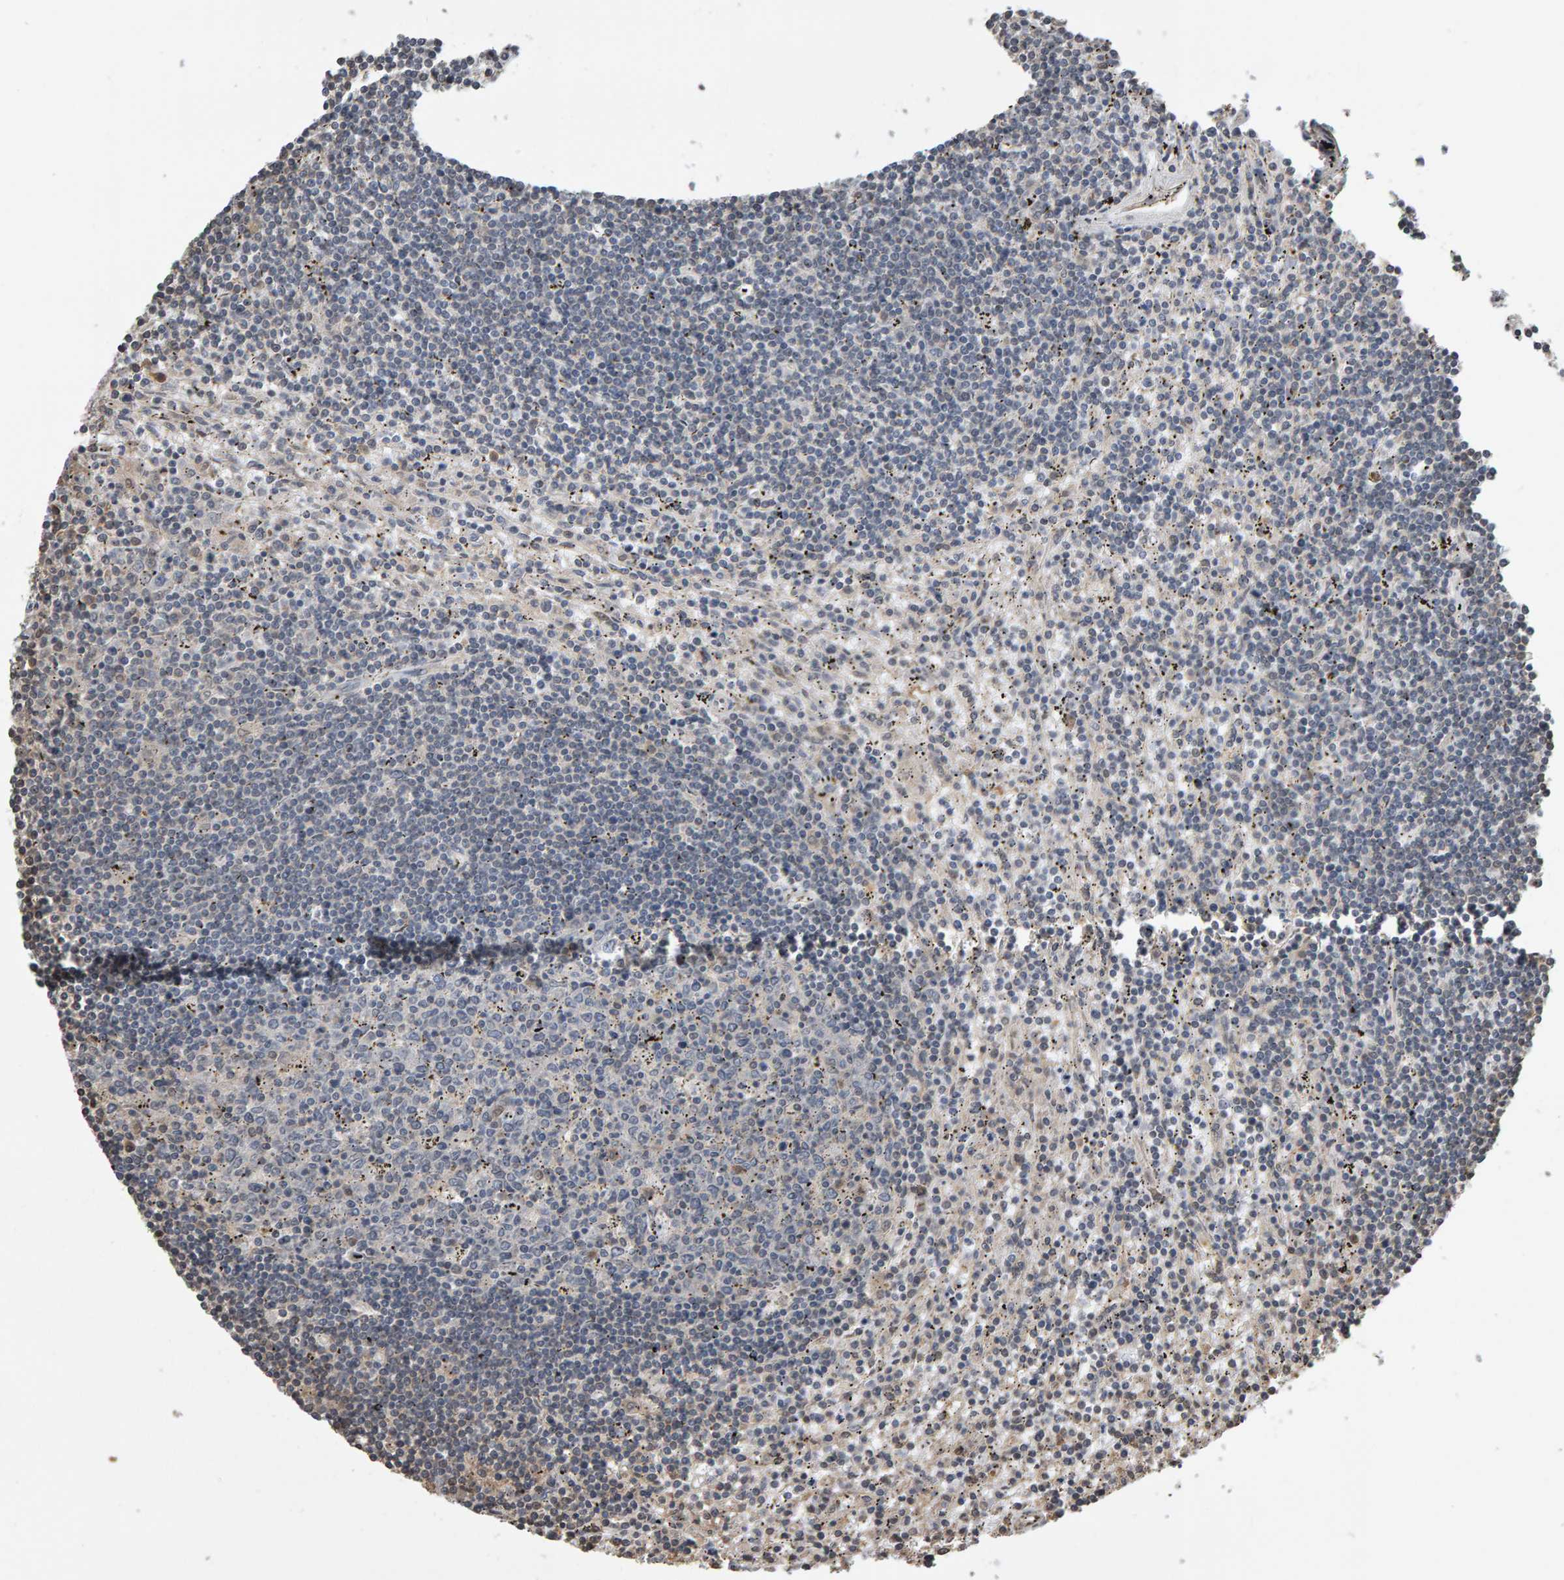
{"staining": {"intensity": "negative", "quantity": "none", "location": "none"}, "tissue": "lymphoma", "cell_type": "Tumor cells", "image_type": "cancer", "snomed": [{"axis": "morphology", "description": "Malignant lymphoma, non-Hodgkin's type, Low grade"}, {"axis": "topography", "description": "Spleen"}], "caption": "Protein analysis of malignant lymphoma, non-Hodgkin's type (low-grade) exhibits no significant positivity in tumor cells. Brightfield microscopy of immunohistochemistry stained with DAB (brown) and hematoxylin (blue), captured at high magnification.", "gene": "COASY", "patient": {"sex": "male", "age": 76}}